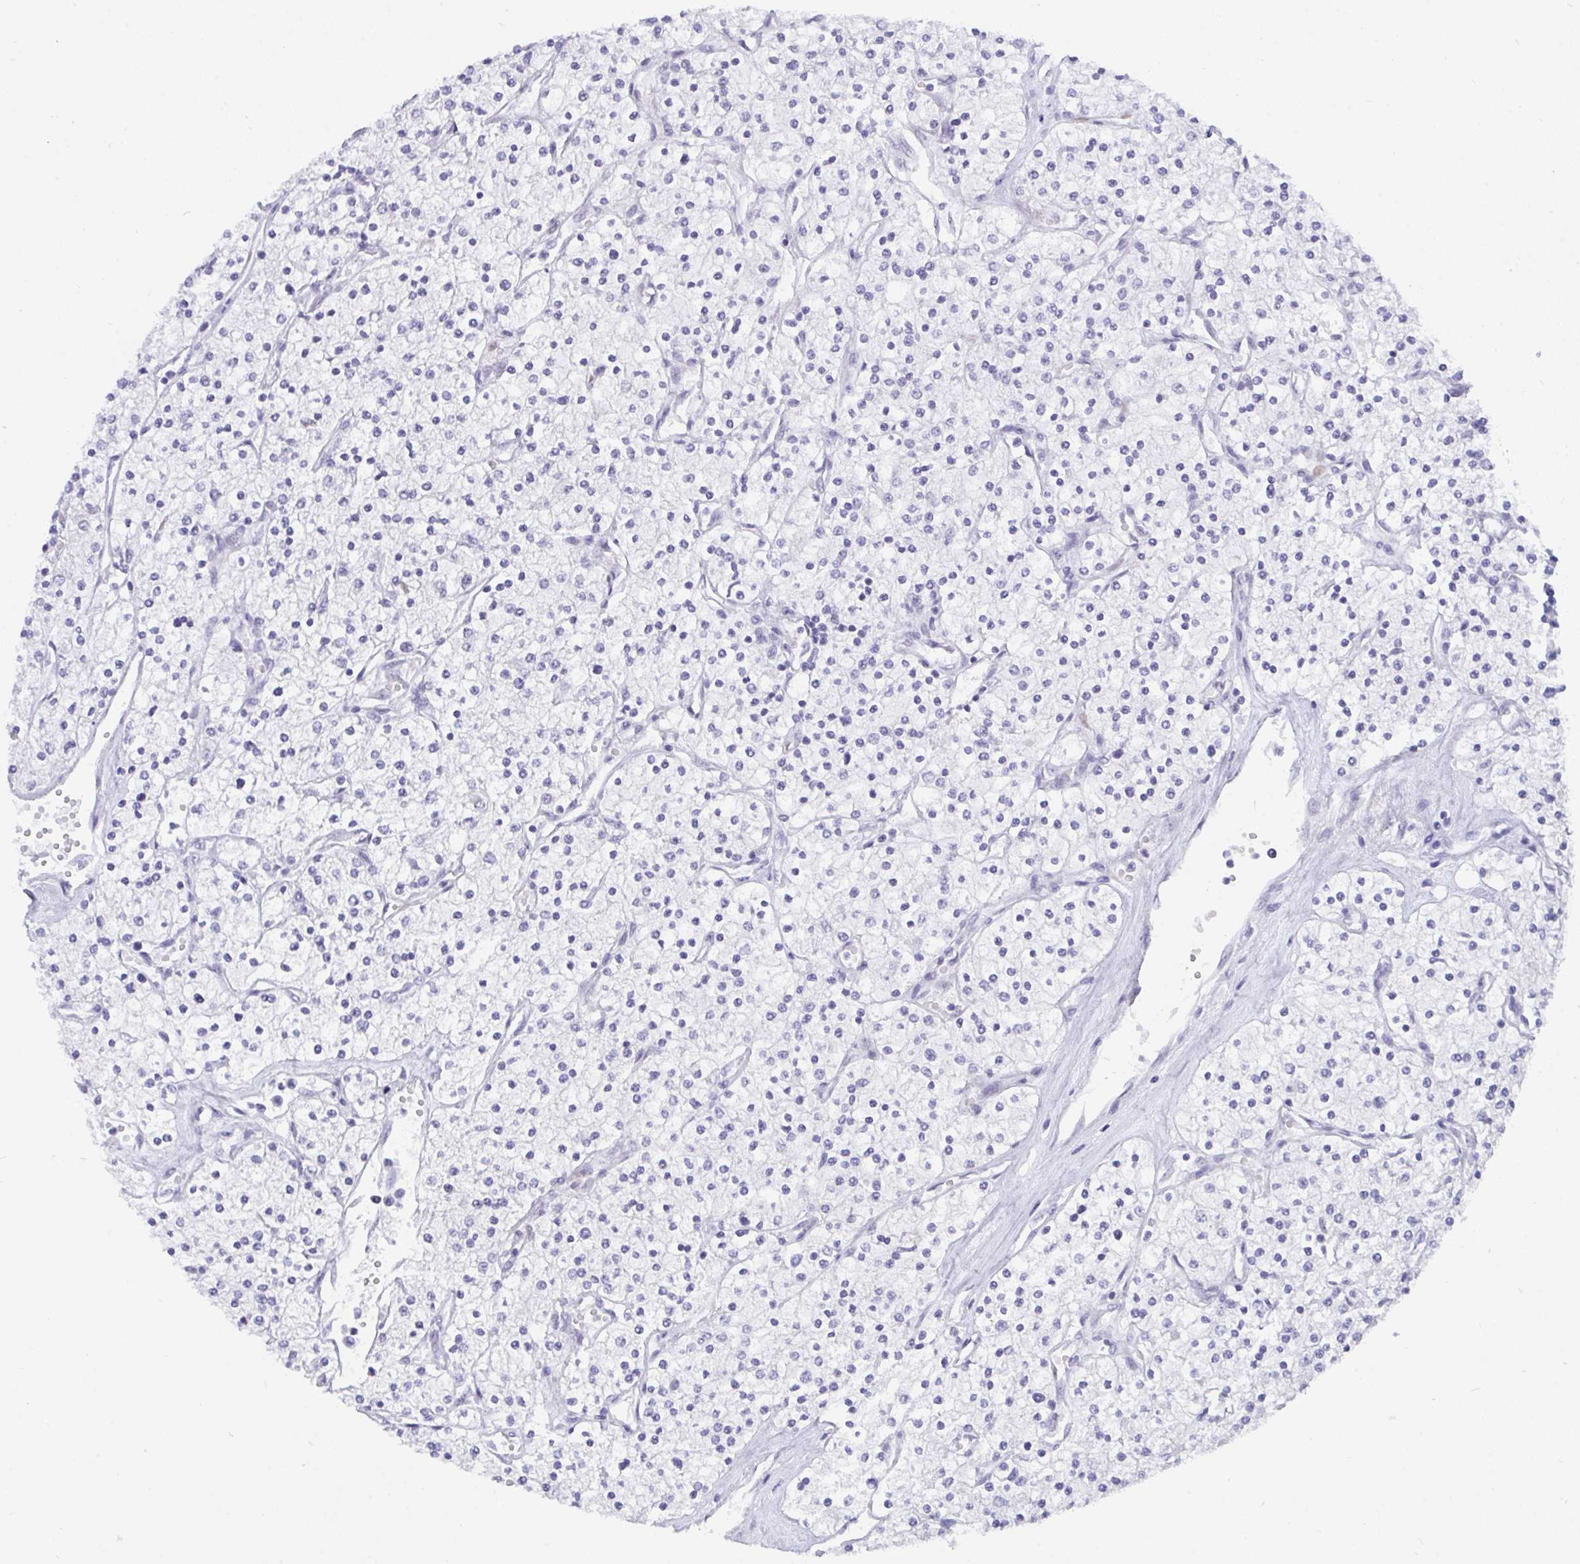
{"staining": {"intensity": "negative", "quantity": "none", "location": "none"}, "tissue": "renal cancer", "cell_type": "Tumor cells", "image_type": "cancer", "snomed": [{"axis": "morphology", "description": "Adenocarcinoma, NOS"}, {"axis": "topography", "description": "Kidney"}], "caption": "Renal adenocarcinoma was stained to show a protein in brown. There is no significant staining in tumor cells.", "gene": "BMAL2", "patient": {"sex": "male", "age": 80}}